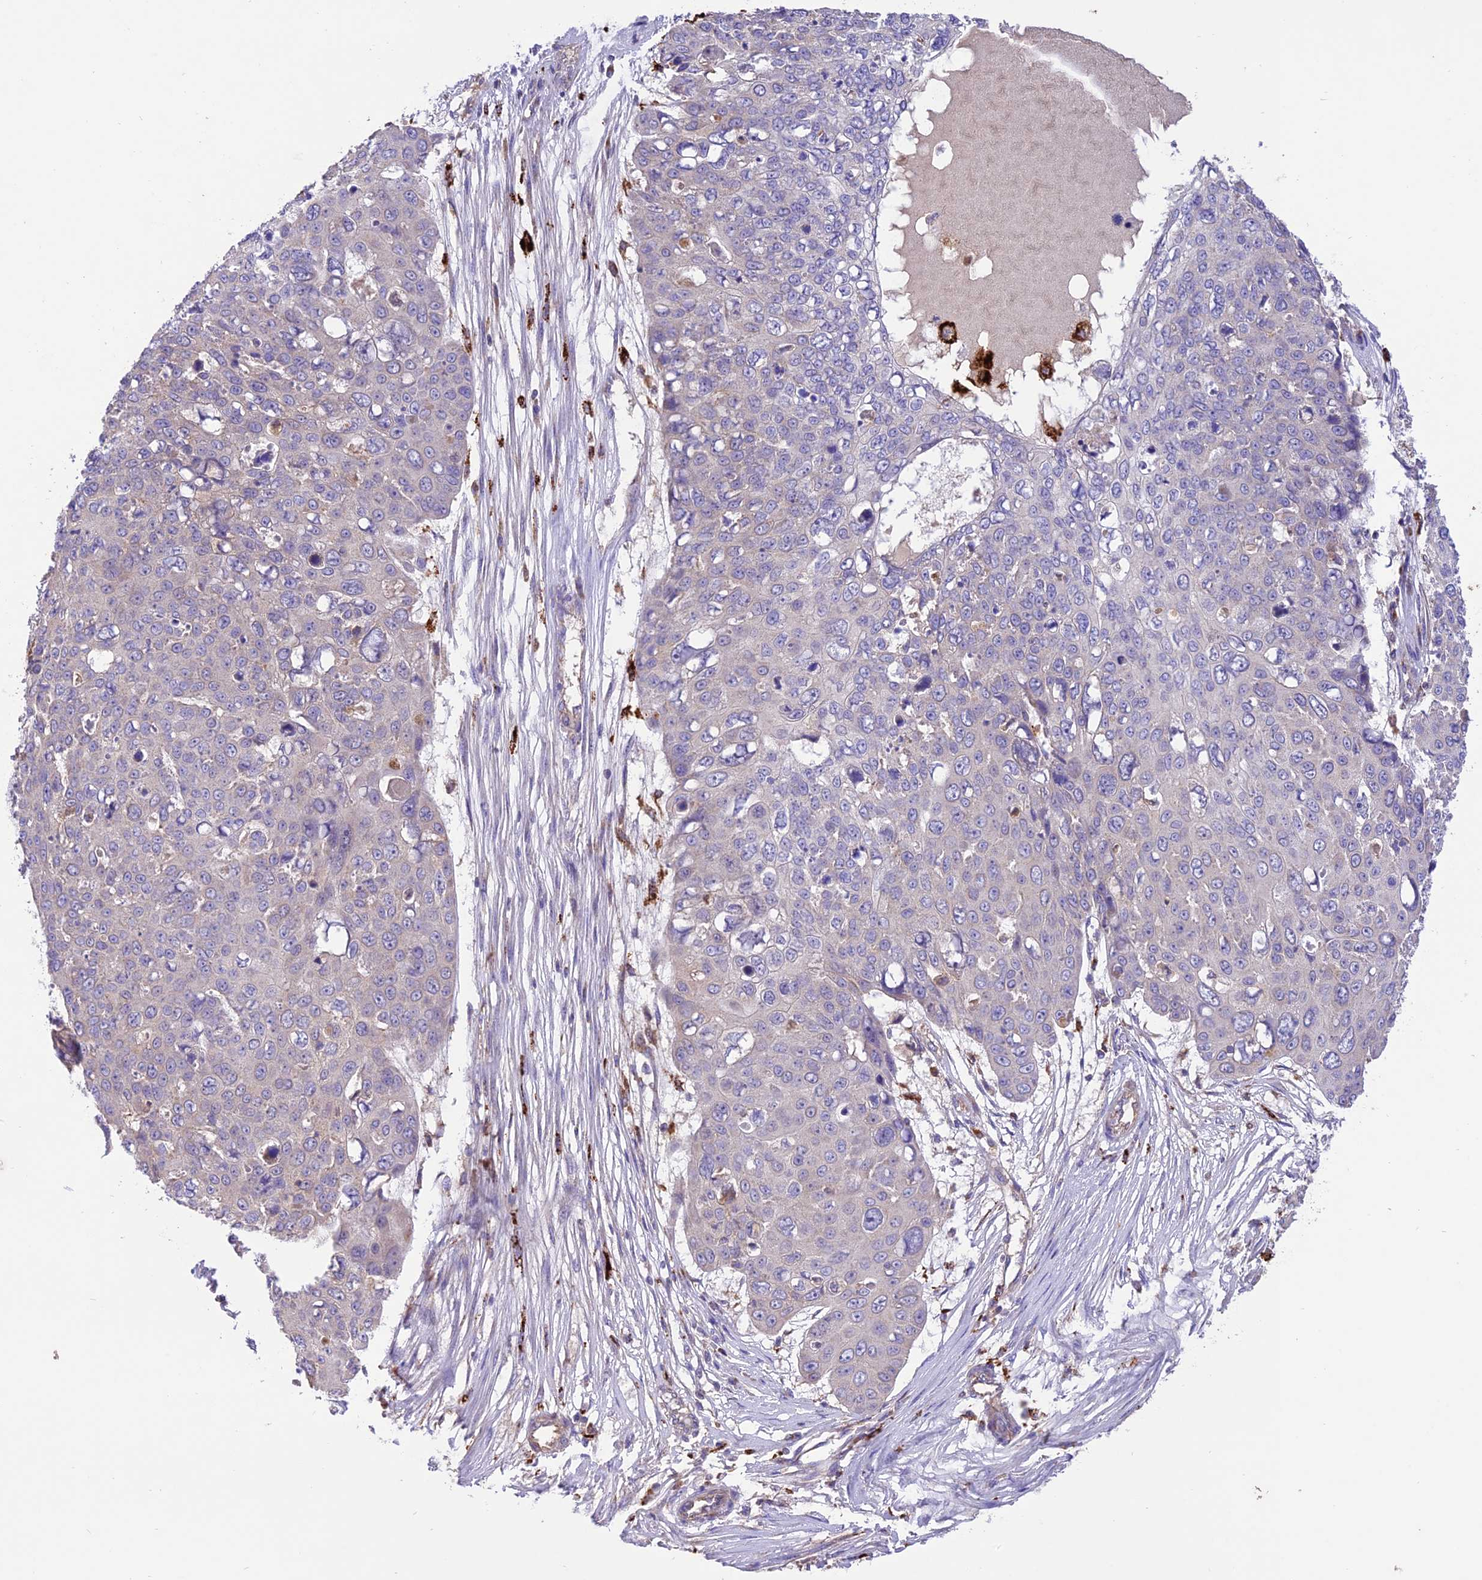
{"staining": {"intensity": "negative", "quantity": "none", "location": "none"}, "tissue": "skin cancer", "cell_type": "Tumor cells", "image_type": "cancer", "snomed": [{"axis": "morphology", "description": "Squamous cell carcinoma, NOS"}, {"axis": "topography", "description": "Skin"}], "caption": "There is no significant expression in tumor cells of squamous cell carcinoma (skin).", "gene": "NDUFAF1", "patient": {"sex": "male", "age": 71}}